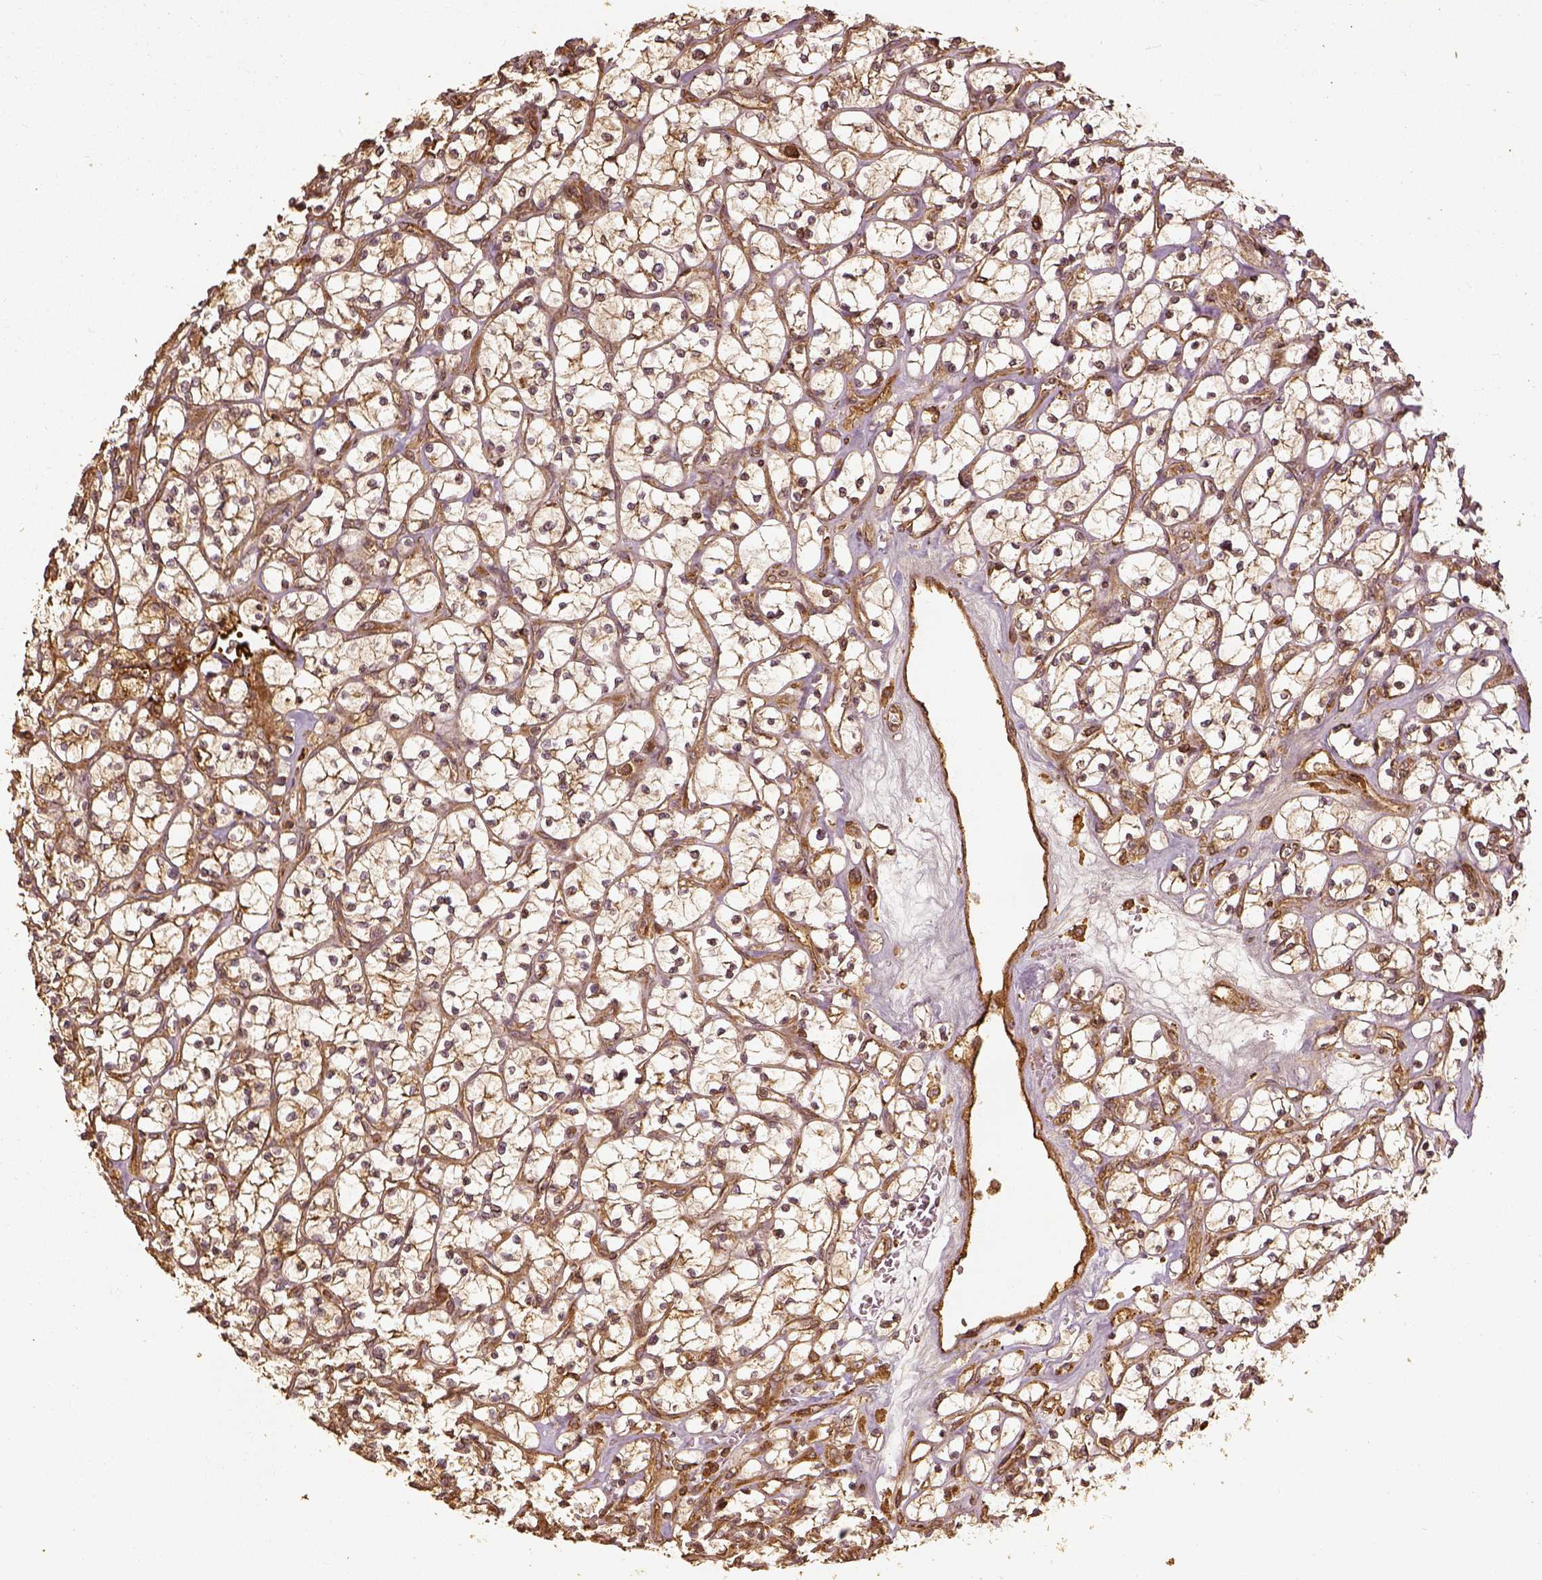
{"staining": {"intensity": "moderate", "quantity": "25%-75%", "location": "cytoplasmic/membranous"}, "tissue": "renal cancer", "cell_type": "Tumor cells", "image_type": "cancer", "snomed": [{"axis": "morphology", "description": "Adenocarcinoma, NOS"}, {"axis": "topography", "description": "Kidney"}], "caption": "A brown stain highlights moderate cytoplasmic/membranous positivity of a protein in renal adenocarcinoma tumor cells. (DAB (3,3'-diaminobenzidine) = brown stain, brightfield microscopy at high magnification).", "gene": "VEGFA", "patient": {"sex": "female", "age": 64}}